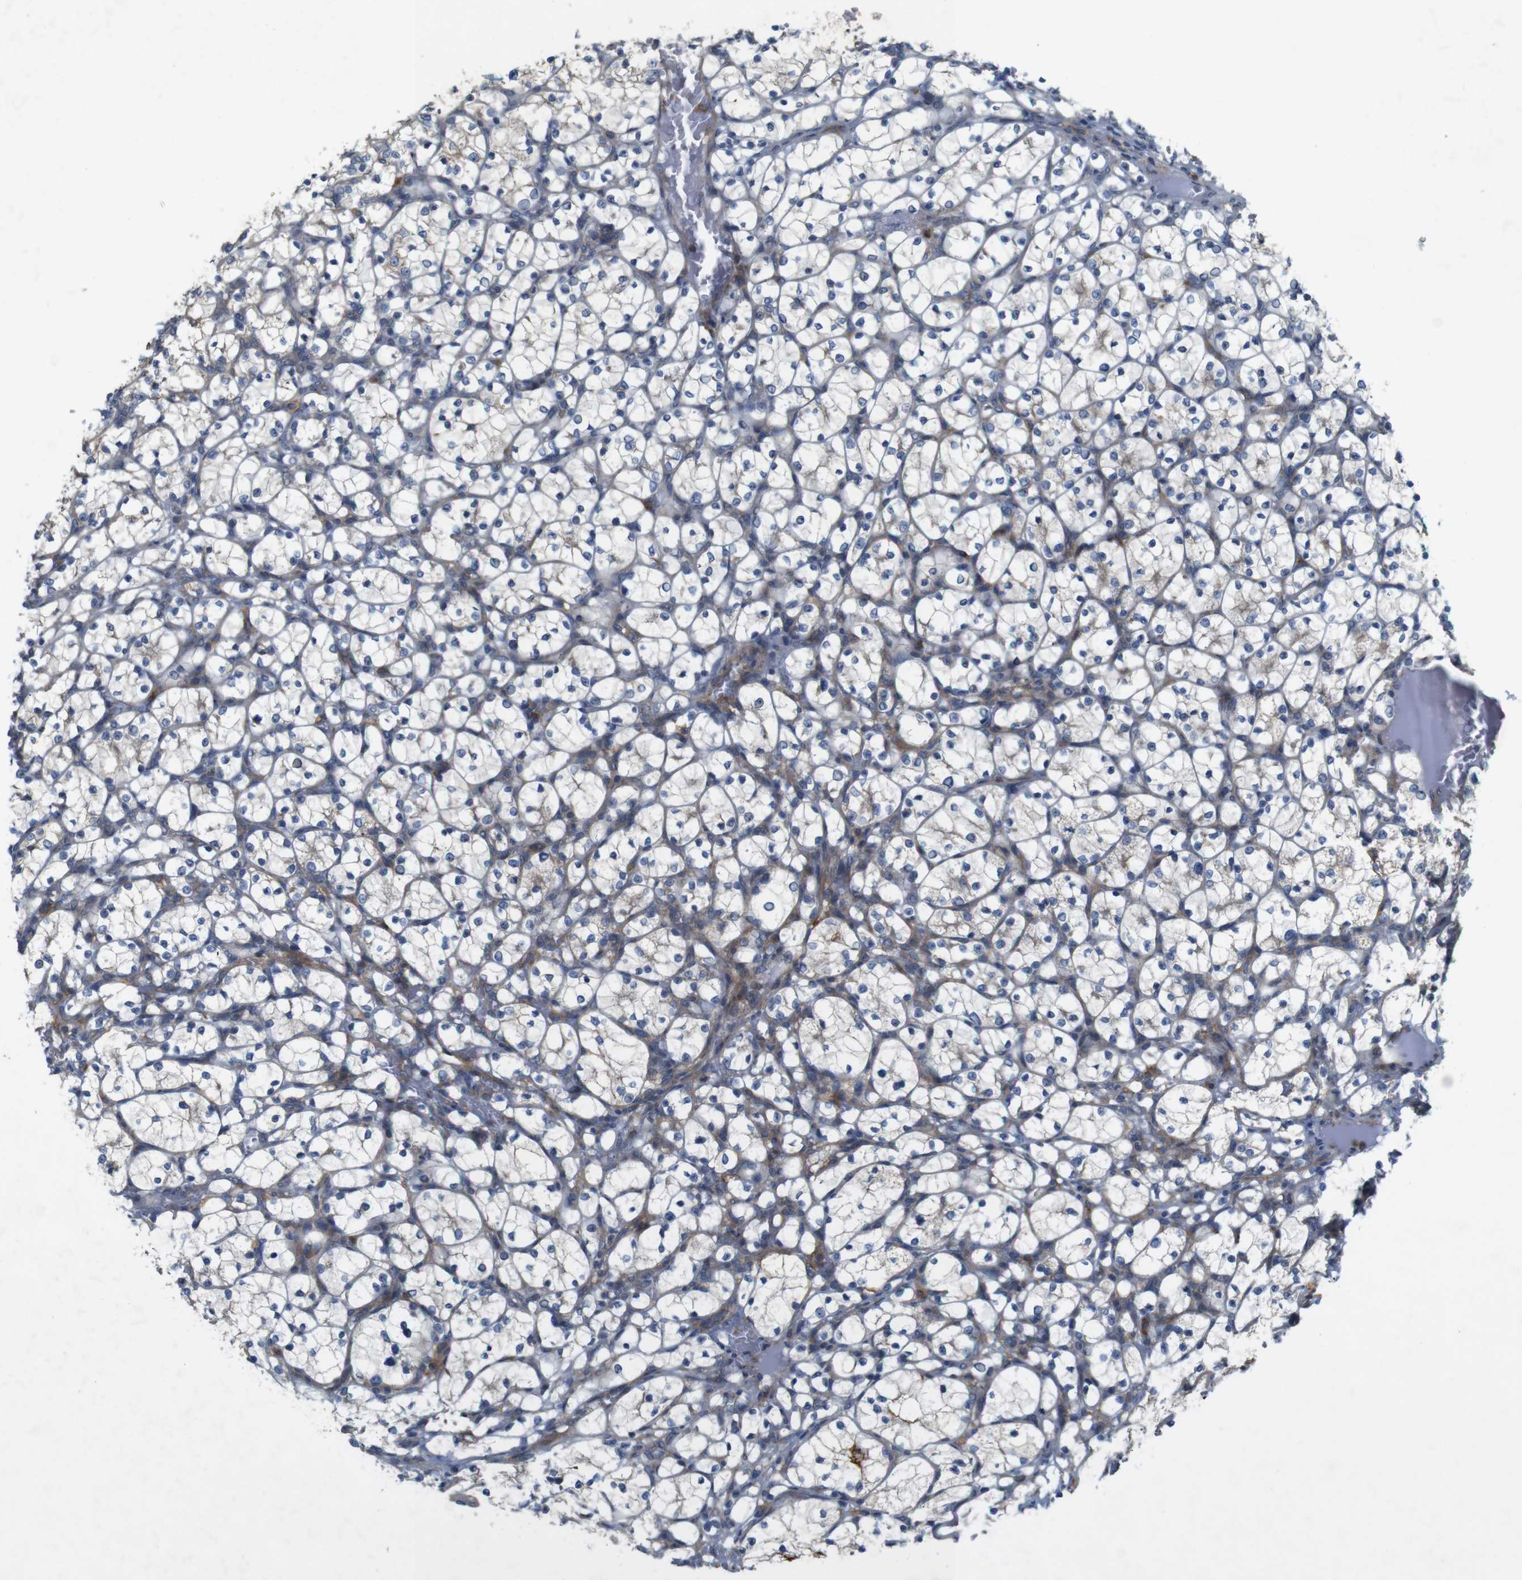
{"staining": {"intensity": "negative", "quantity": "none", "location": "none"}, "tissue": "renal cancer", "cell_type": "Tumor cells", "image_type": "cancer", "snomed": [{"axis": "morphology", "description": "Adenocarcinoma, NOS"}, {"axis": "topography", "description": "Kidney"}], "caption": "High power microscopy histopathology image of an IHC micrograph of renal adenocarcinoma, revealing no significant staining in tumor cells.", "gene": "SIGLEC8", "patient": {"sex": "female", "age": 69}}